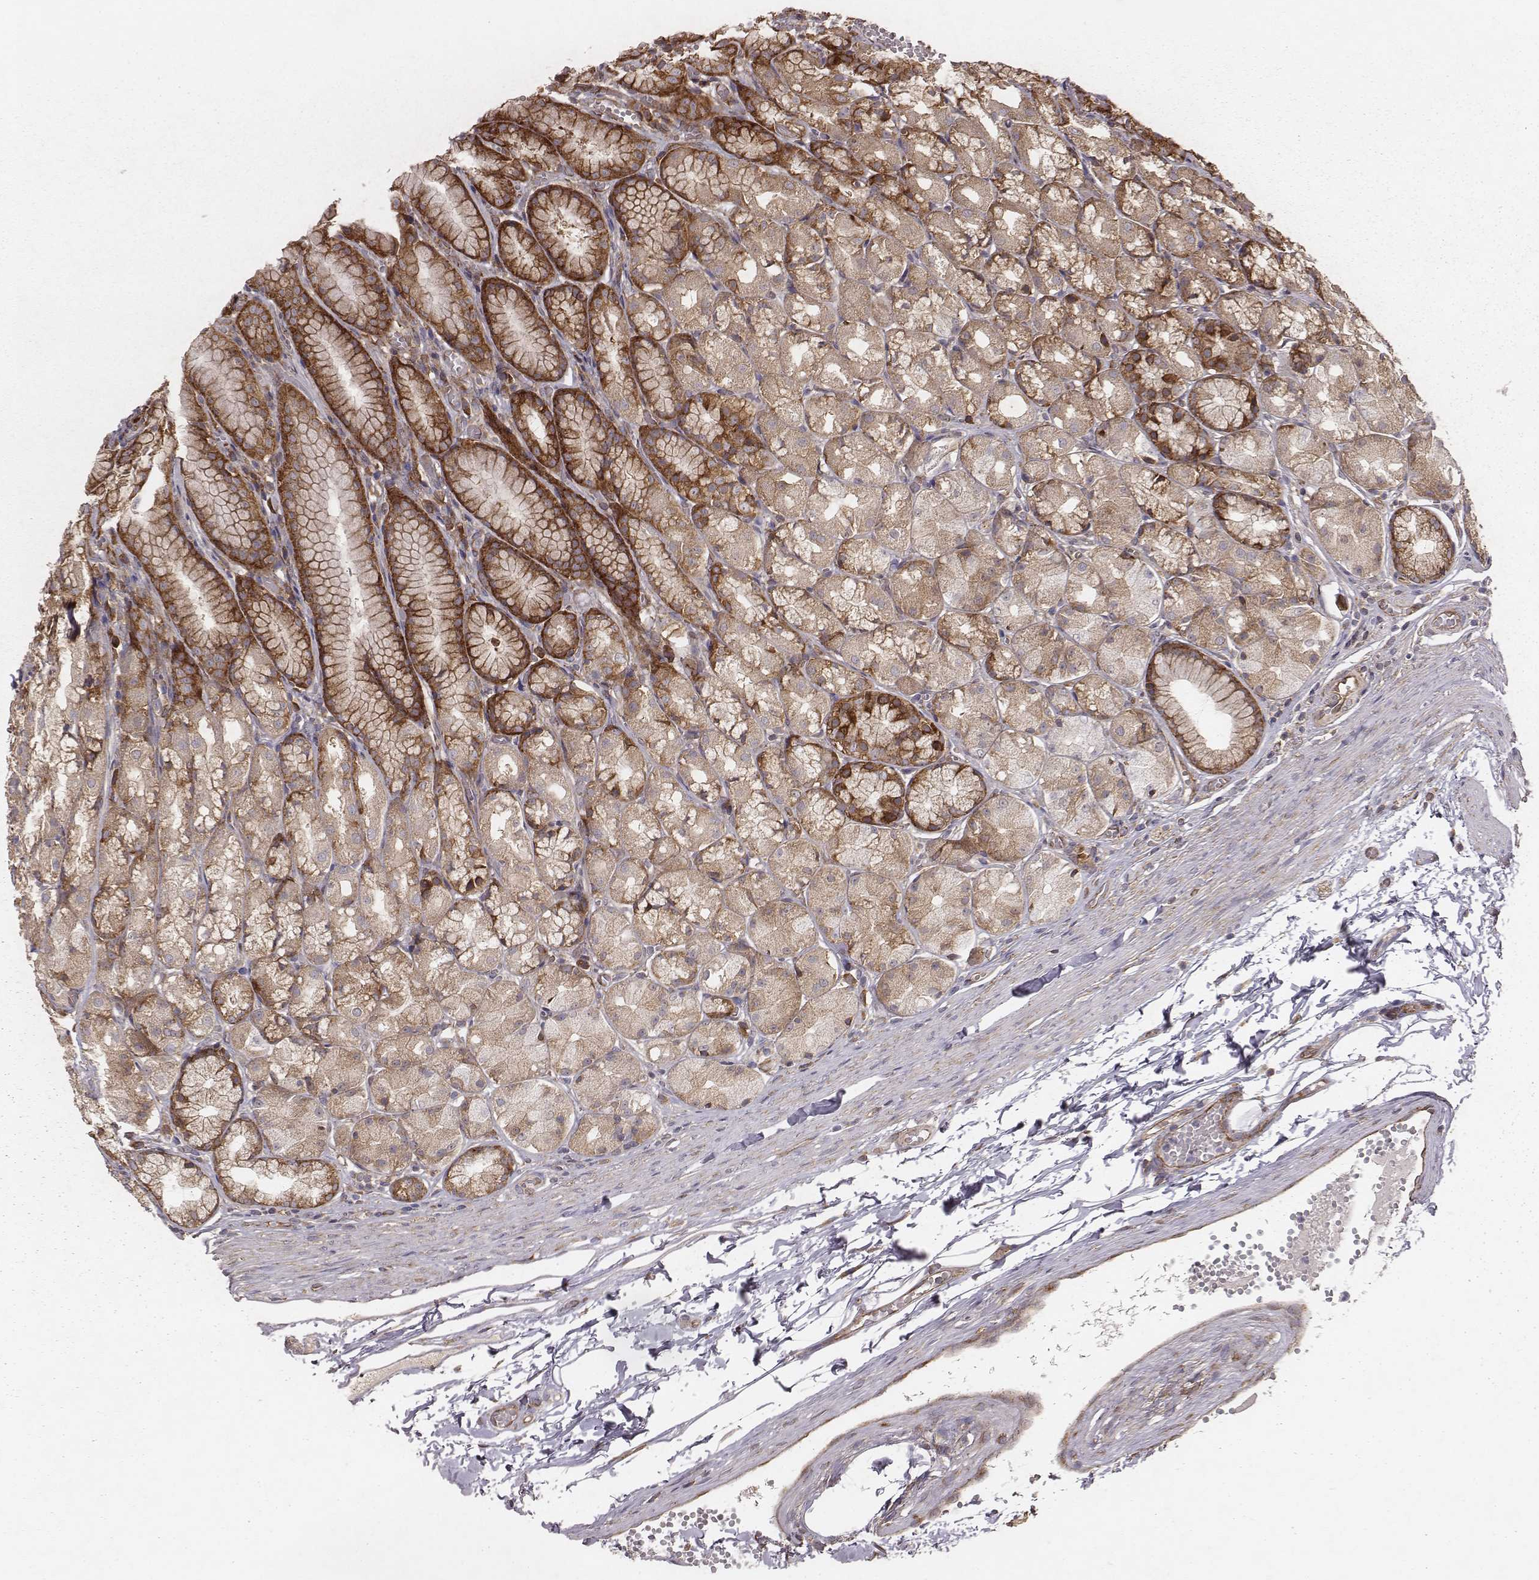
{"staining": {"intensity": "strong", "quantity": ">75%", "location": "cytoplasmic/membranous"}, "tissue": "stomach", "cell_type": "Glandular cells", "image_type": "normal", "snomed": [{"axis": "morphology", "description": "Normal tissue, NOS"}, {"axis": "topography", "description": "Stomach"}], "caption": "High-power microscopy captured an immunohistochemistry (IHC) image of normal stomach, revealing strong cytoplasmic/membranous staining in about >75% of glandular cells.", "gene": "TXLNA", "patient": {"sex": "male", "age": 70}}